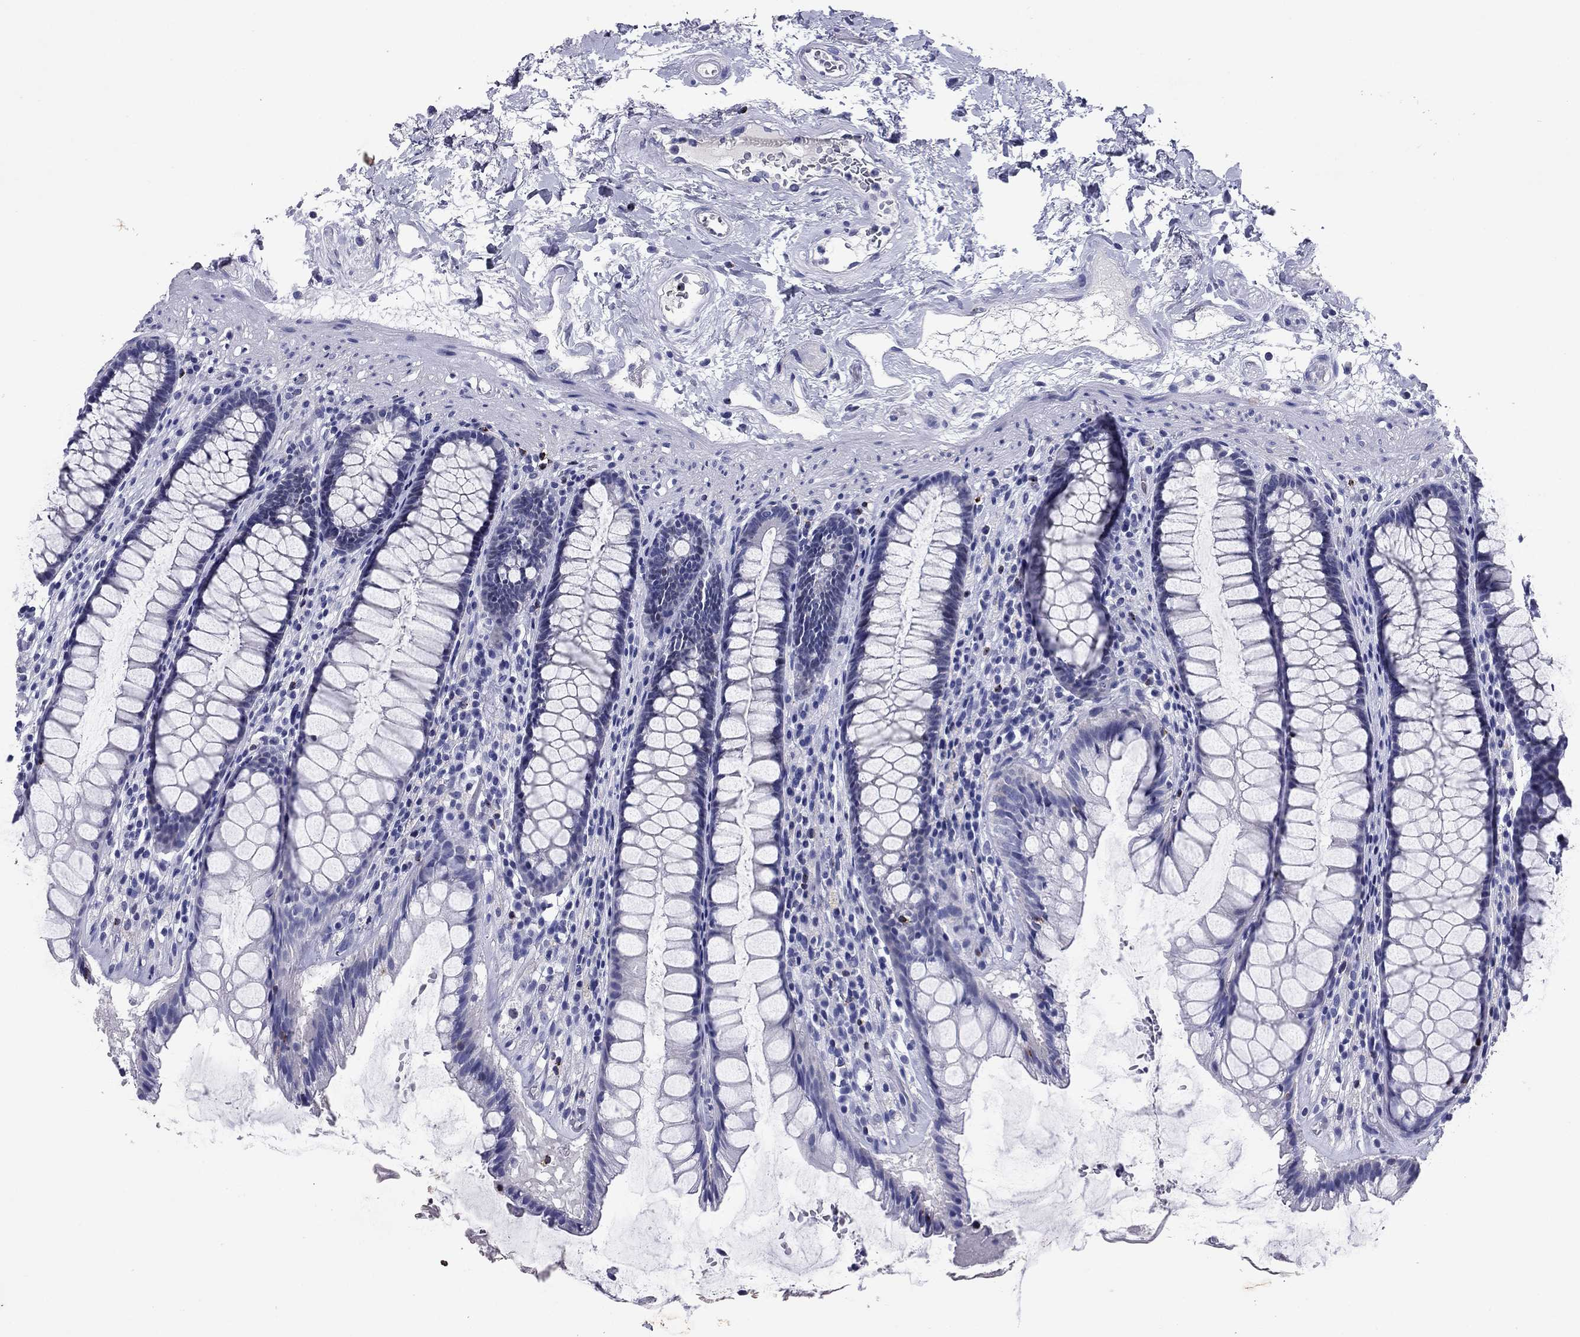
{"staining": {"intensity": "negative", "quantity": "none", "location": "none"}, "tissue": "rectum", "cell_type": "Glandular cells", "image_type": "normal", "snomed": [{"axis": "morphology", "description": "Normal tissue, NOS"}, {"axis": "topography", "description": "Rectum"}], "caption": "IHC photomicrograph of normal rectum: rectum stained with DAB (3,3'-diaminobenzidine) shows no significant protein expression in glandular cells.", "gene": "GZMK", "patient": {"sex": "male", "age": 72}}